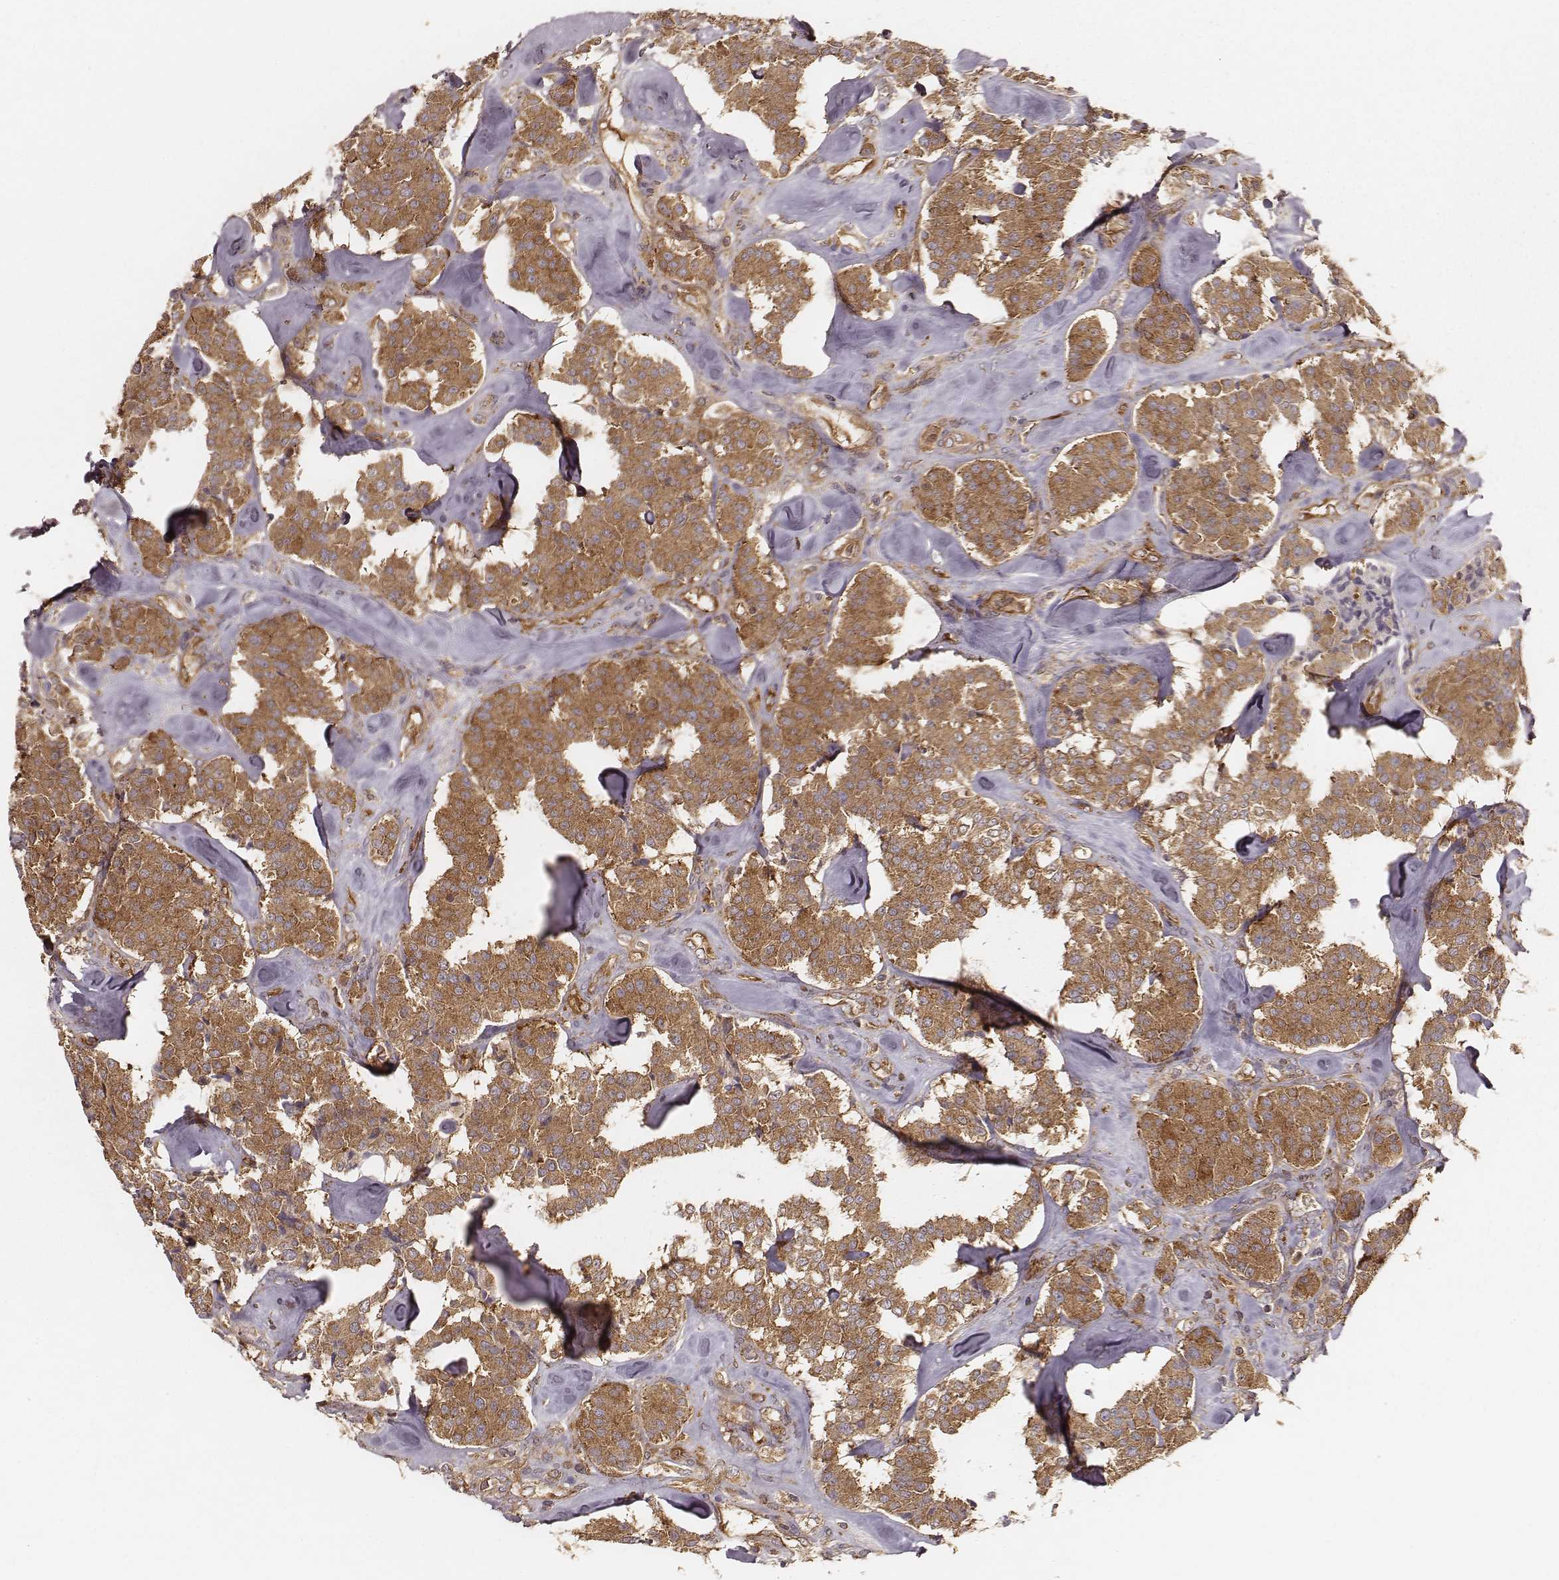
{"staining": {"intensity": "moderate", "quantity": ">75%", "location": "cytoplasmic/membranous"}, "tissue": "carcinoid", "cell_type": "Tumor cells", "image_type": "cancer", "snomed": [{"axis": "morphology", "description": "Carcinoid, malignant, NOS"}, {"axis": "topography", "description": "Pancreas"}], "caption": "Malignant carcinoid stained with IHC displays moderate cytoplasmic/membranous positivity in about >75% of tumor cells. (DAB (3,3'-diaminobenzidine) = brown stain, brightfield microscopy at high magnification).", "gene": "CARS1", "patient": {"sex": "male", "age": 41}}